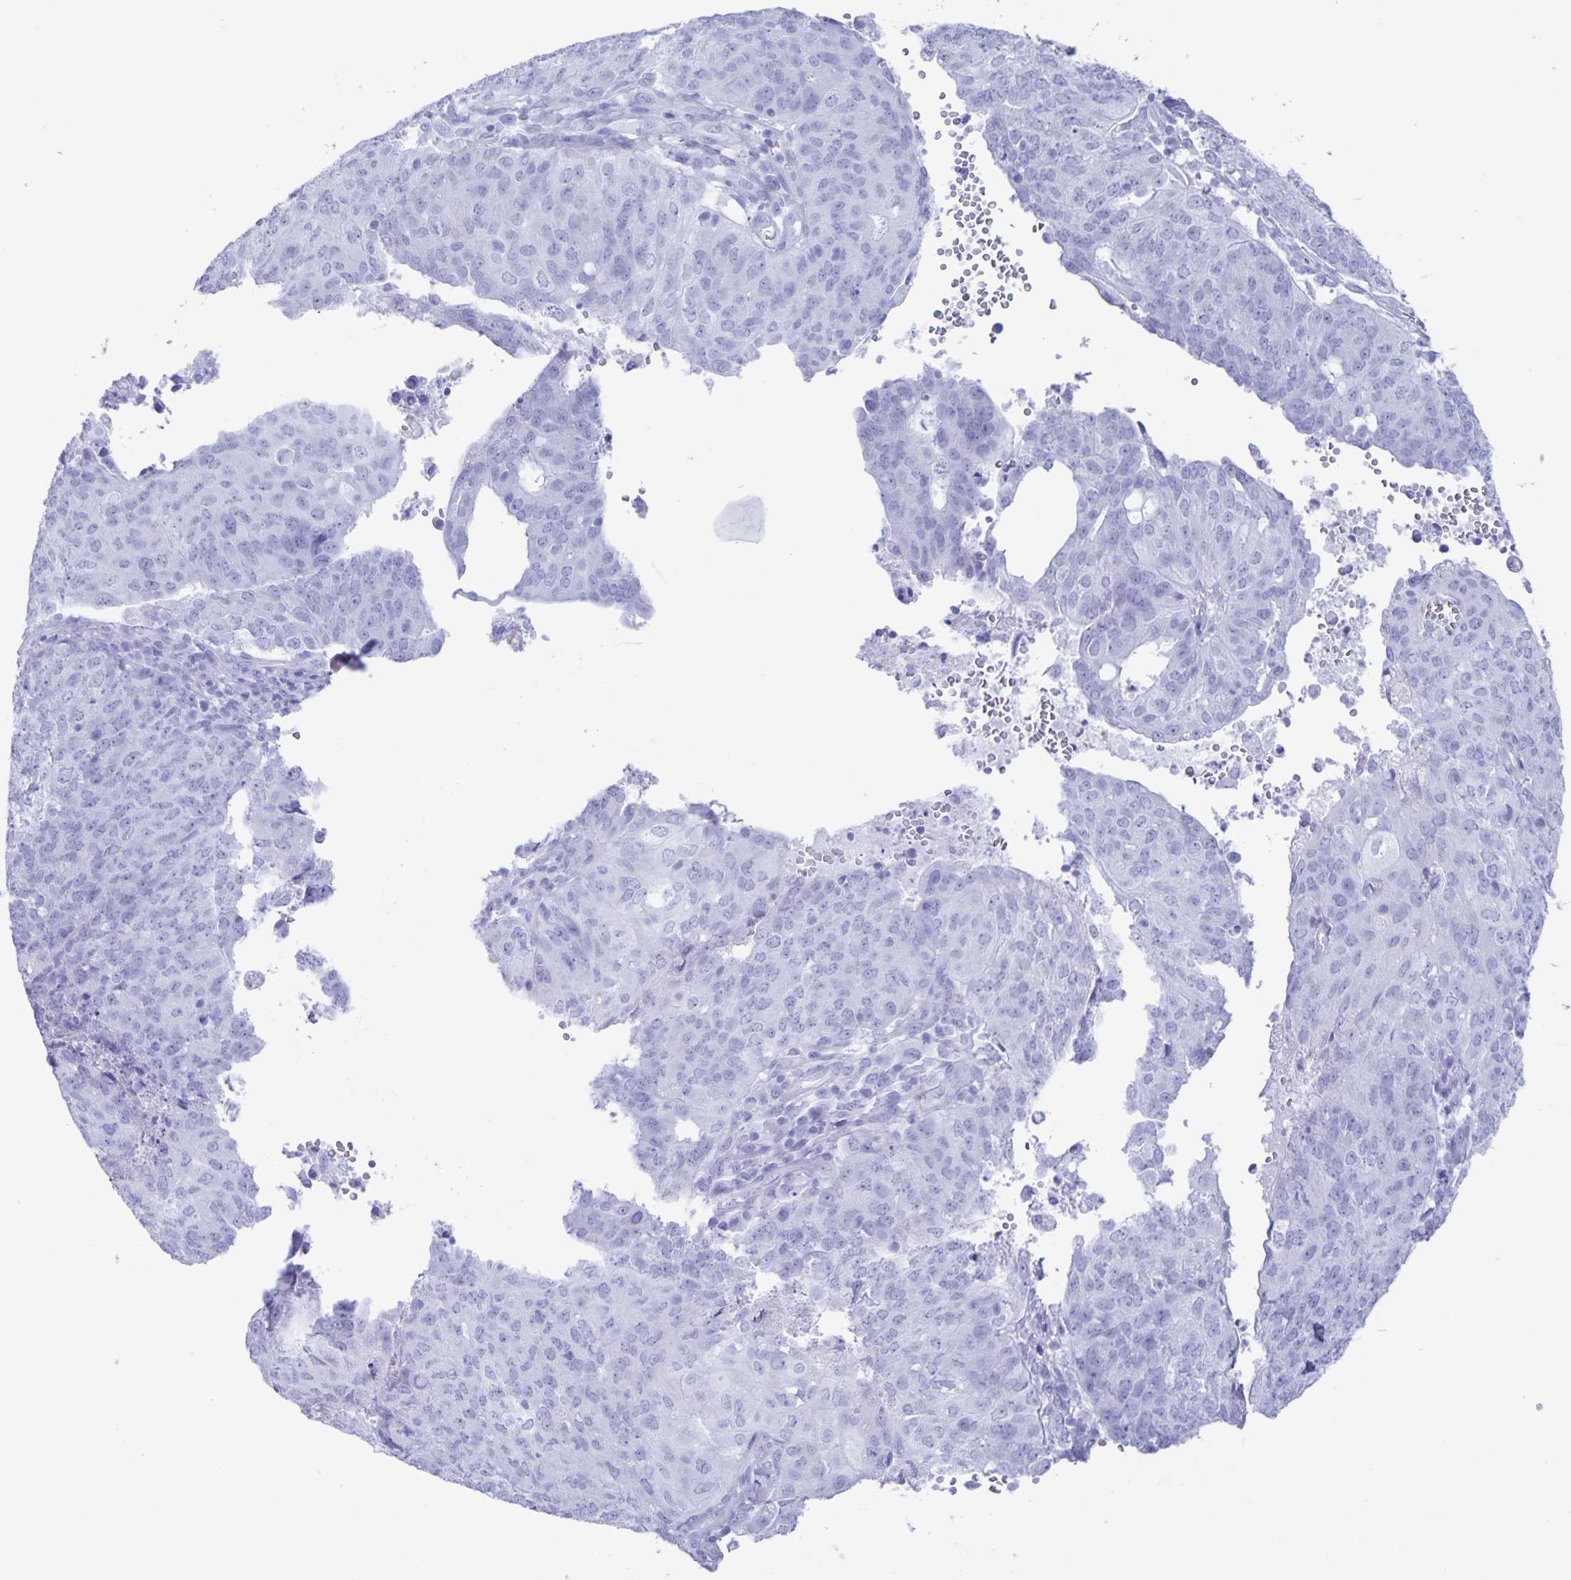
{"staining": {"intensity": "negative", "quantity": "none", "location": "none"}, "tissue": "endometrial cancer", "cell_type": "Tumor cells", "image_type": "cancer", "snomed": [{"axis": "morphology", "description": "Adenocarcinoma, NOS"}, {"axis": "topography", "description": "Endometrium"}], "caption": "Human endometrial adenocarcinoma stained for a protein using immunohistochemistry demonstrates no positivity in tumor cells.", "gene": "AQP4", "patient": {"sex": "female", "age": 82}}